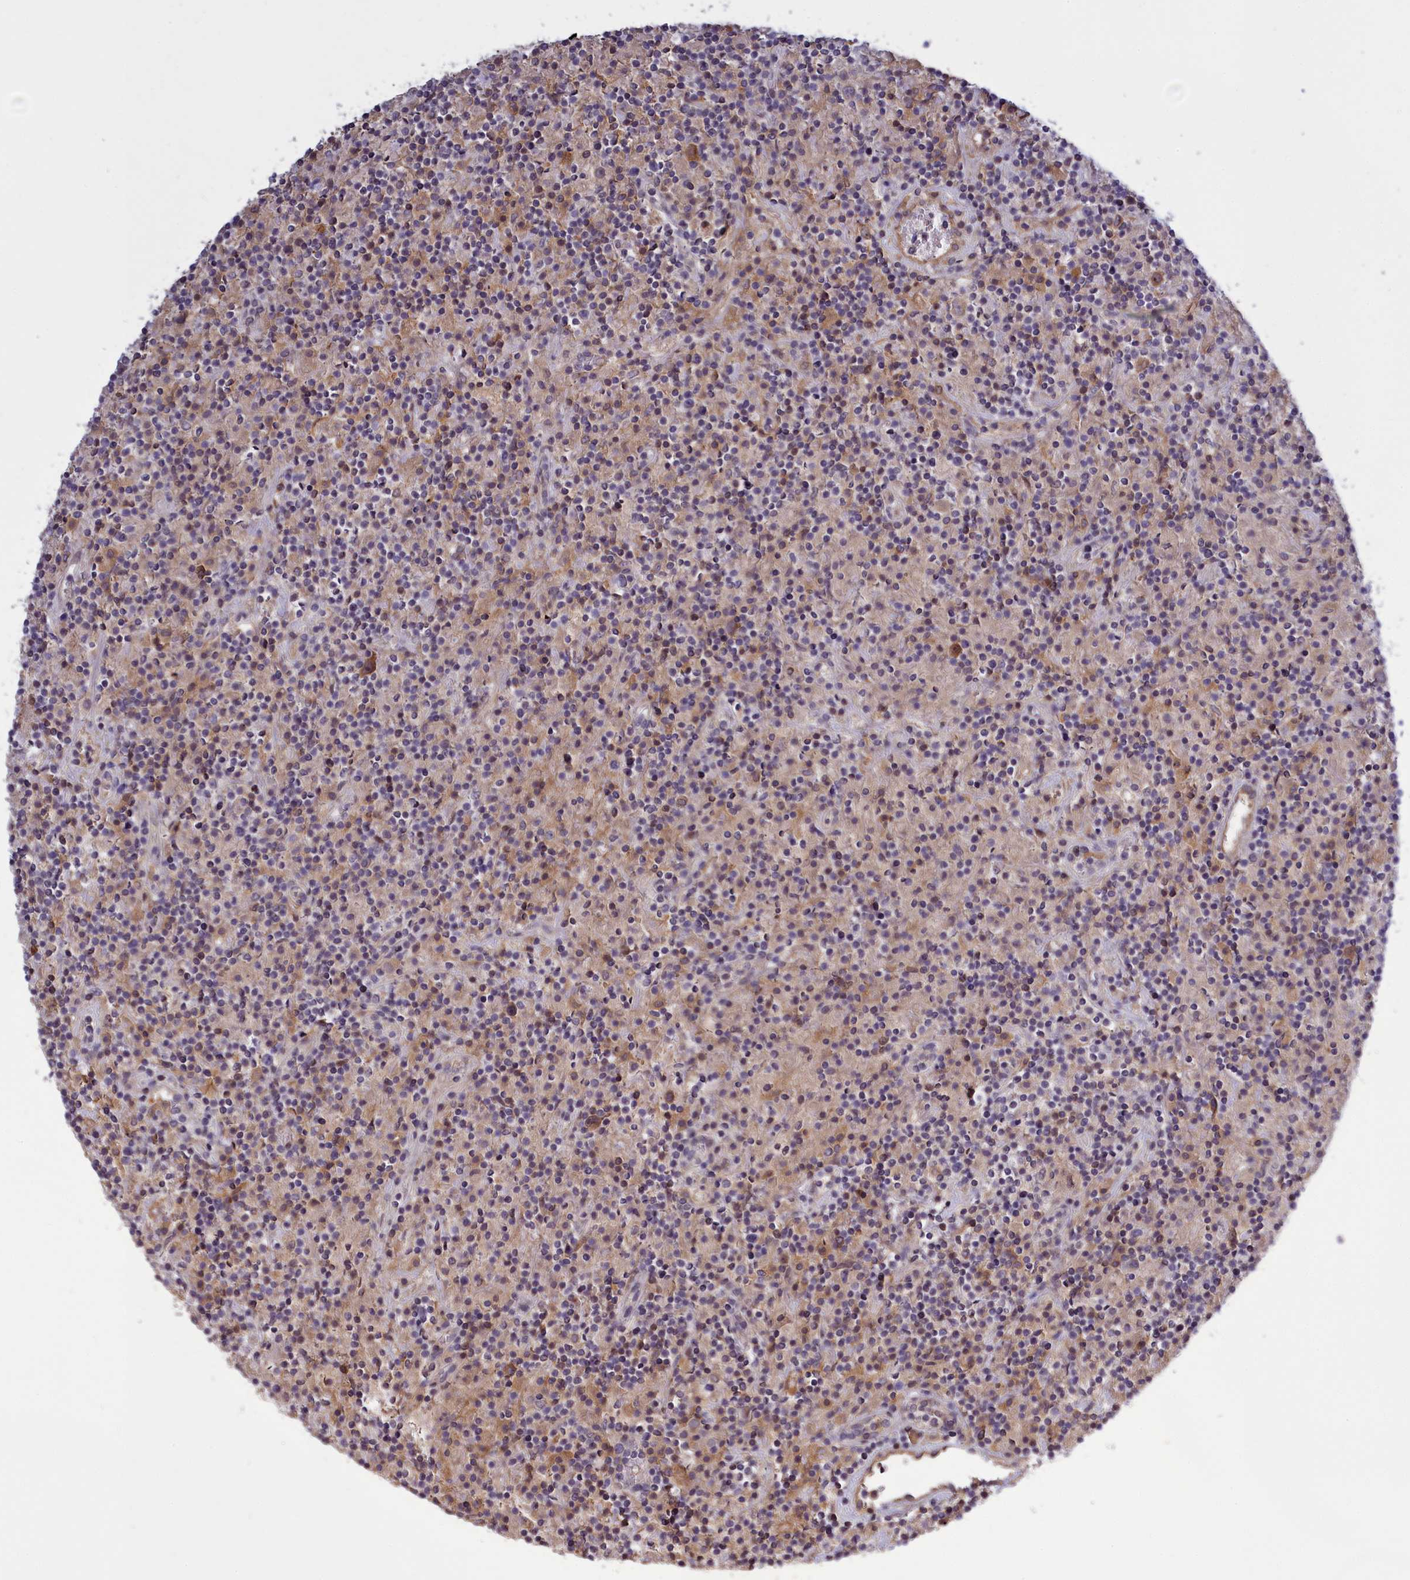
{"staining": {"intensity": "moderate", "quantity": ">75%", "location": "cytoplasmic/membranous"}, "tissue": "lymphoma", "cell_type": "Tumor cells", "image_type": "cancer", "snomed": [{"axis": "morphology", "description": "Hodgkin's disease, NOS"}, {"axis": "topography", "description": "Lymph node"}], "caption": "This is a histology image of IHC staining of Hodgkin's disease, which shows moderate positivity in the cytoplasmic/membranous of tumor cells.", "gene": "RRAD", "patient": {"sex": "male", "age": 70}}